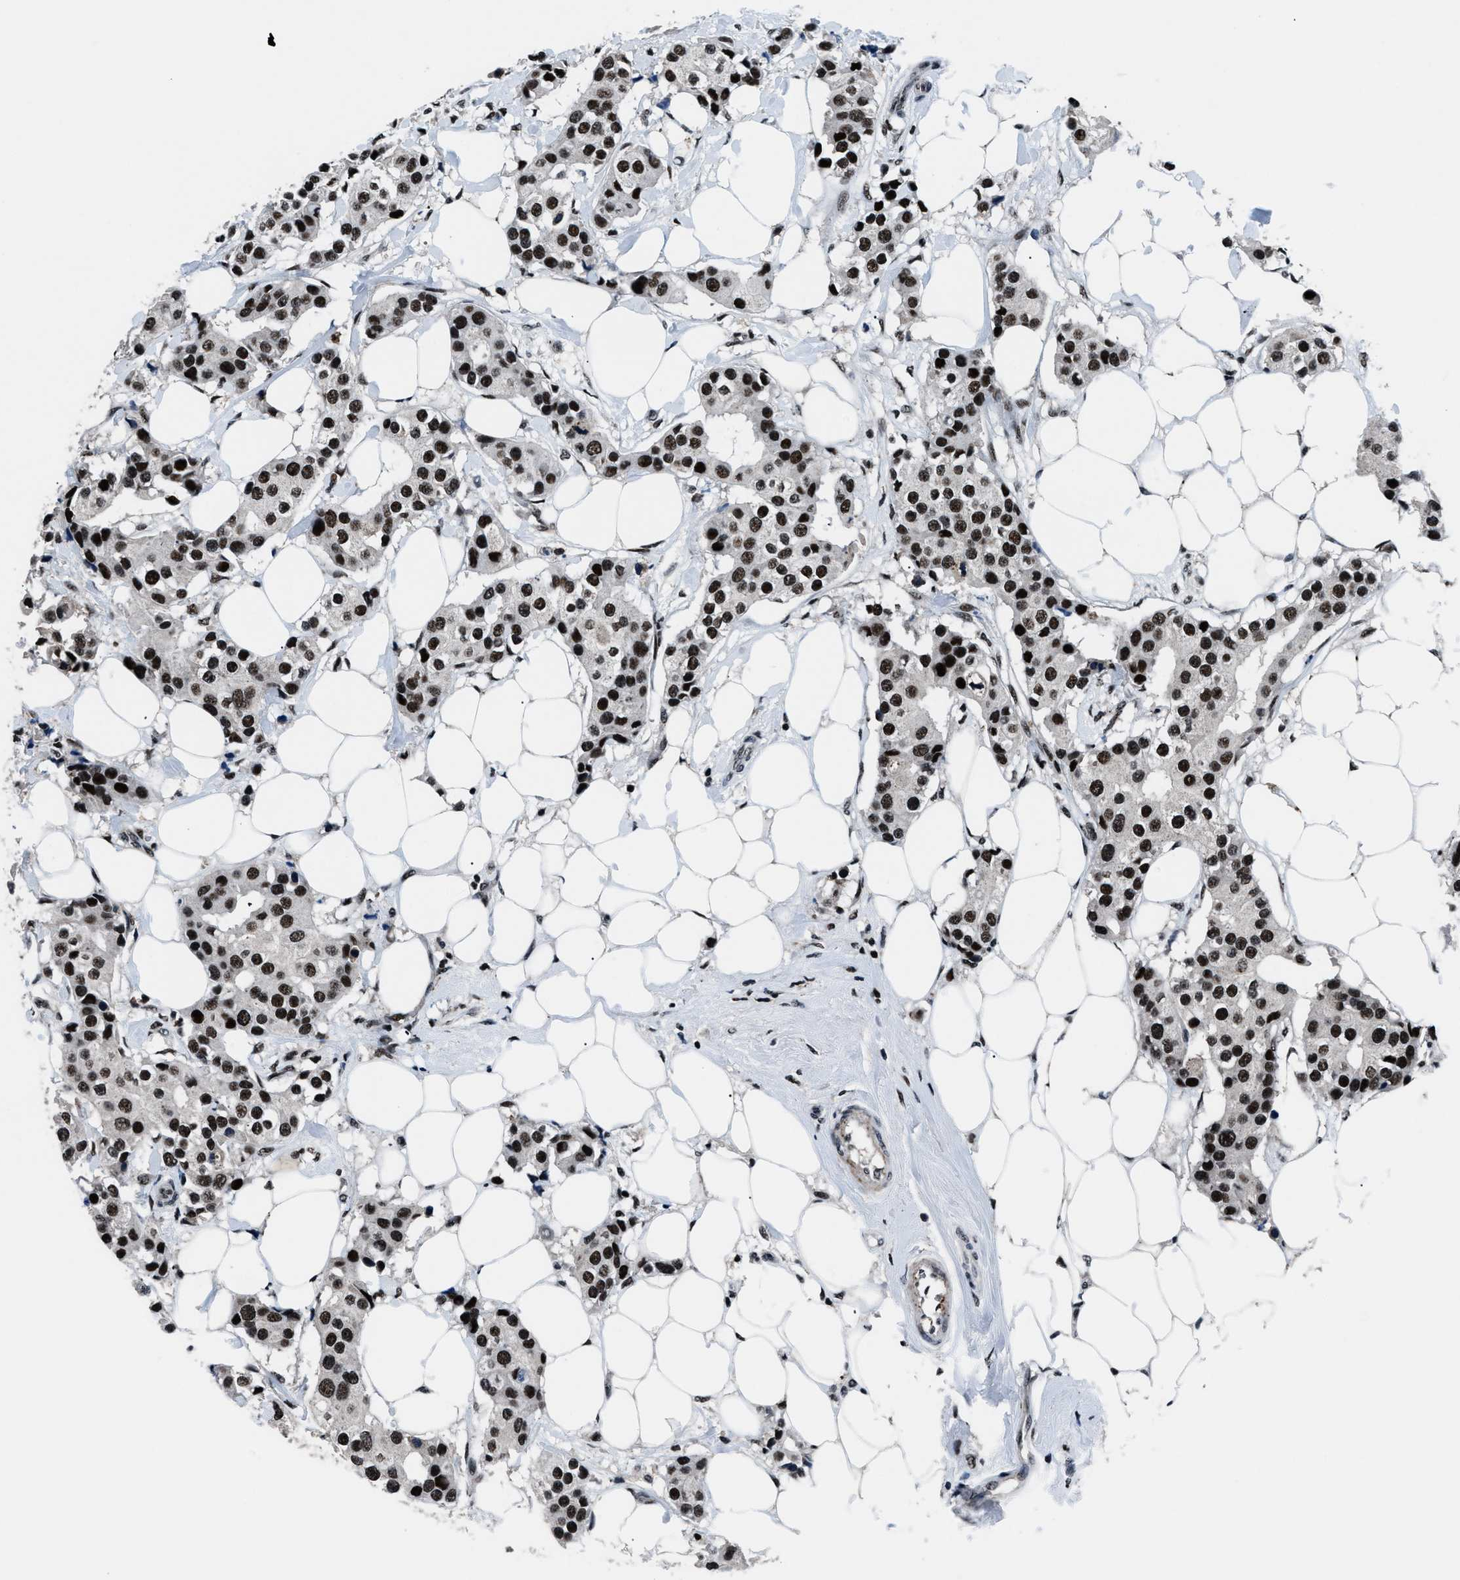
{"staining": {"intensity": "strong", "quantity": ">75%", "location": "nuclear"}, "tissue": "breast cancer", "cell_type": "Tumor cells", "image_type": "cancer", "snomed": [{"axis": "morphology", "description": "Normal tissue, NOS"}, {"axis": "morphology", "description": "Duct carcinoma"}, {"axis": "topography", "description": "Breast"}], "caption": "Protein expression analysis of human breast cancer (invasive ductal carcinoma) reveals strong nuclear expression in about >75% of tumor cells.", "gene": "SMARCB1", "patient": {"sex": "female", "age": 39}}